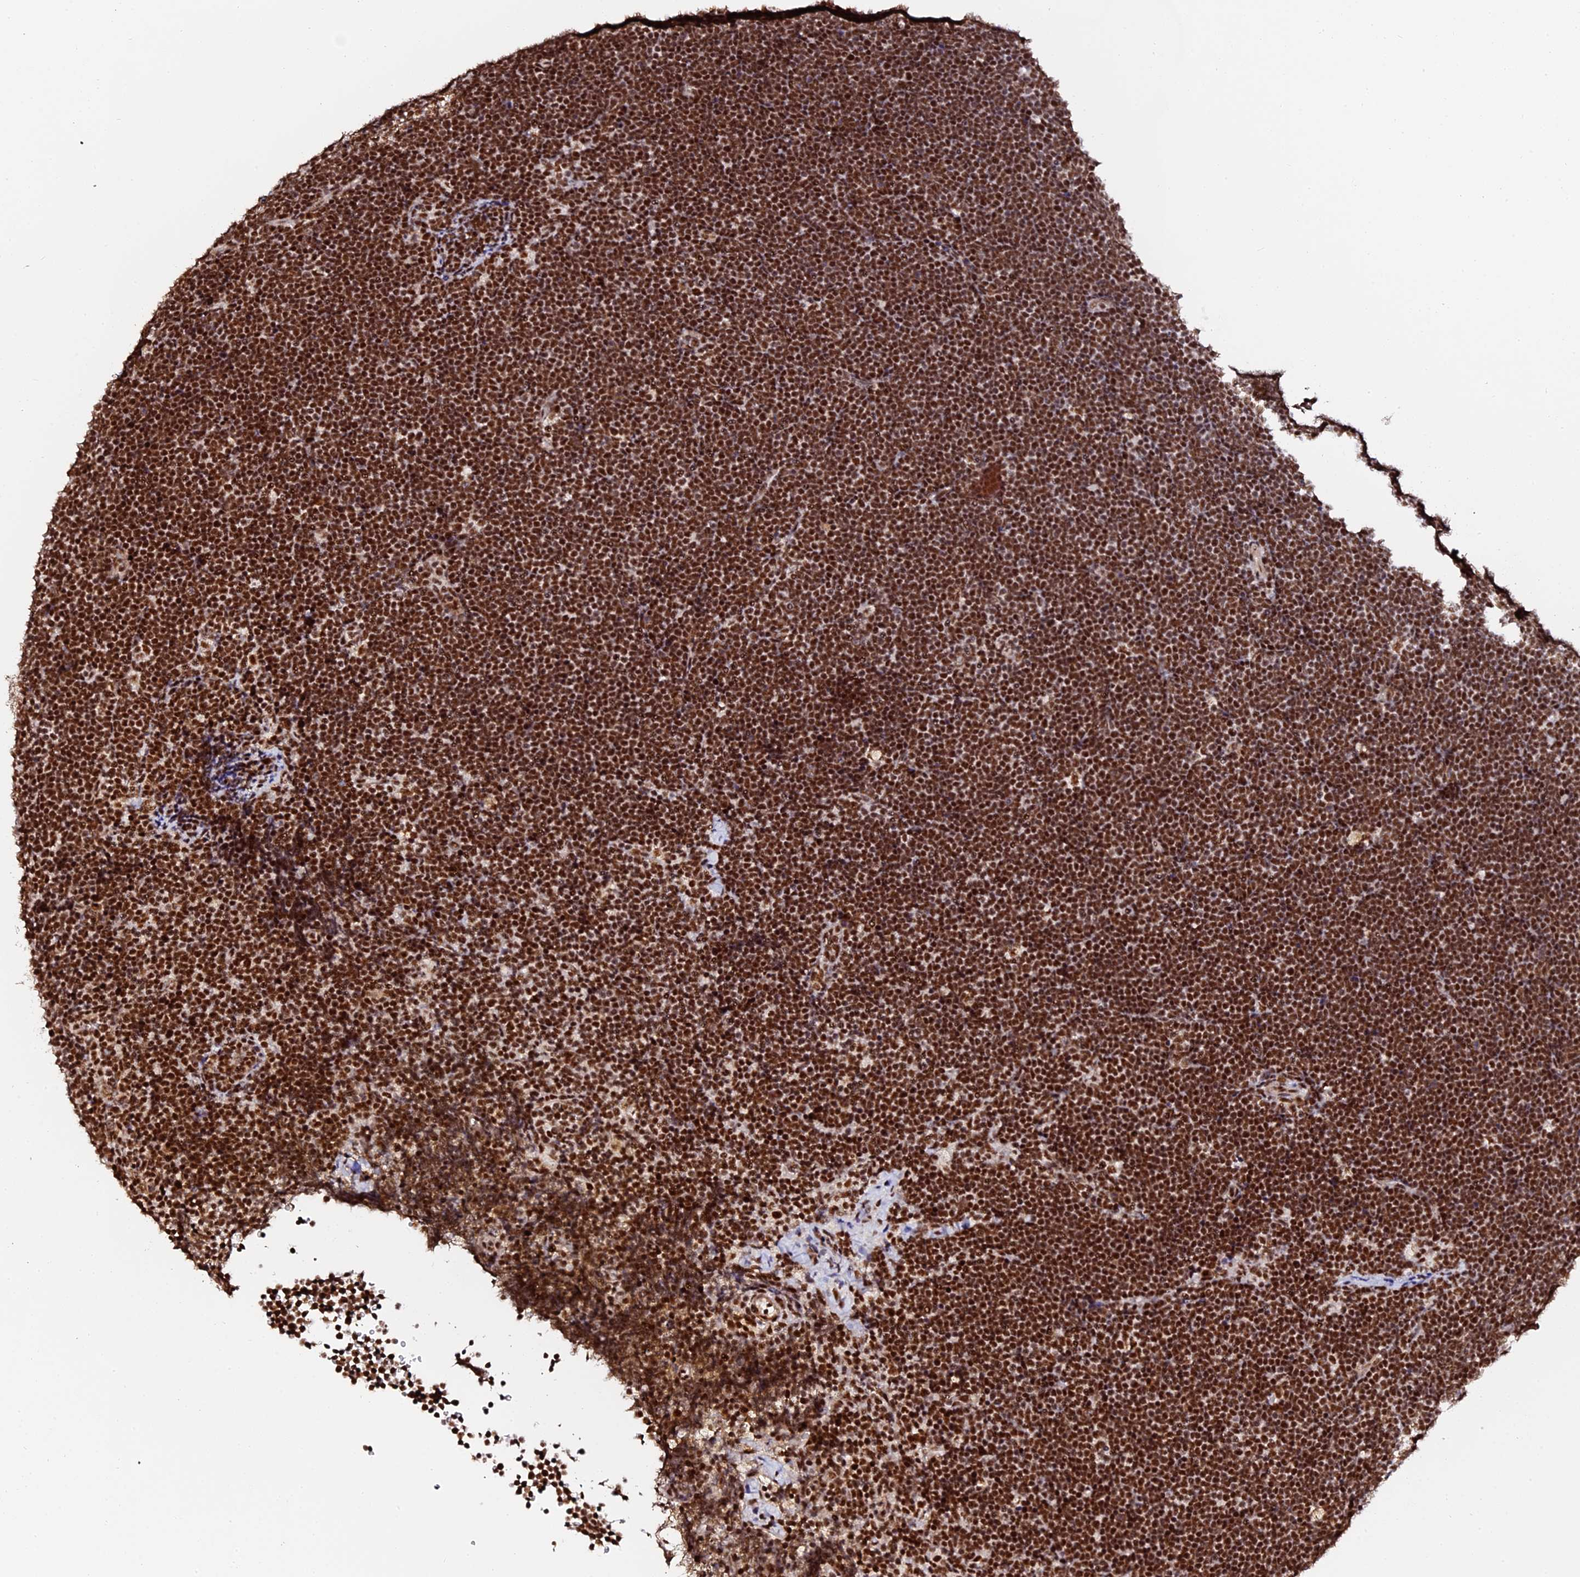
{"staining": {"intensity": "strong", "quantity": ">75%", "location": "nuclear"}, "tissue": "lymphoma", "cell_type": "Tumor cells", "image_type": "cancer", "snomed": [{"axis": "morphology", "description": "Malignant lymphoma, non-Hodgkin's type, High grade"}, {"axis": "topography", "description": "Lymph node"}], "caption": "An immunohistochemistry (IHC) micrograph of neoplastic tissue is shown. Protein staining in brown labels strong nuclear positivity in lymphoma within tumor cells.", "gene": "MCRS1", "patient": {"sex": "male", "age": 13}}